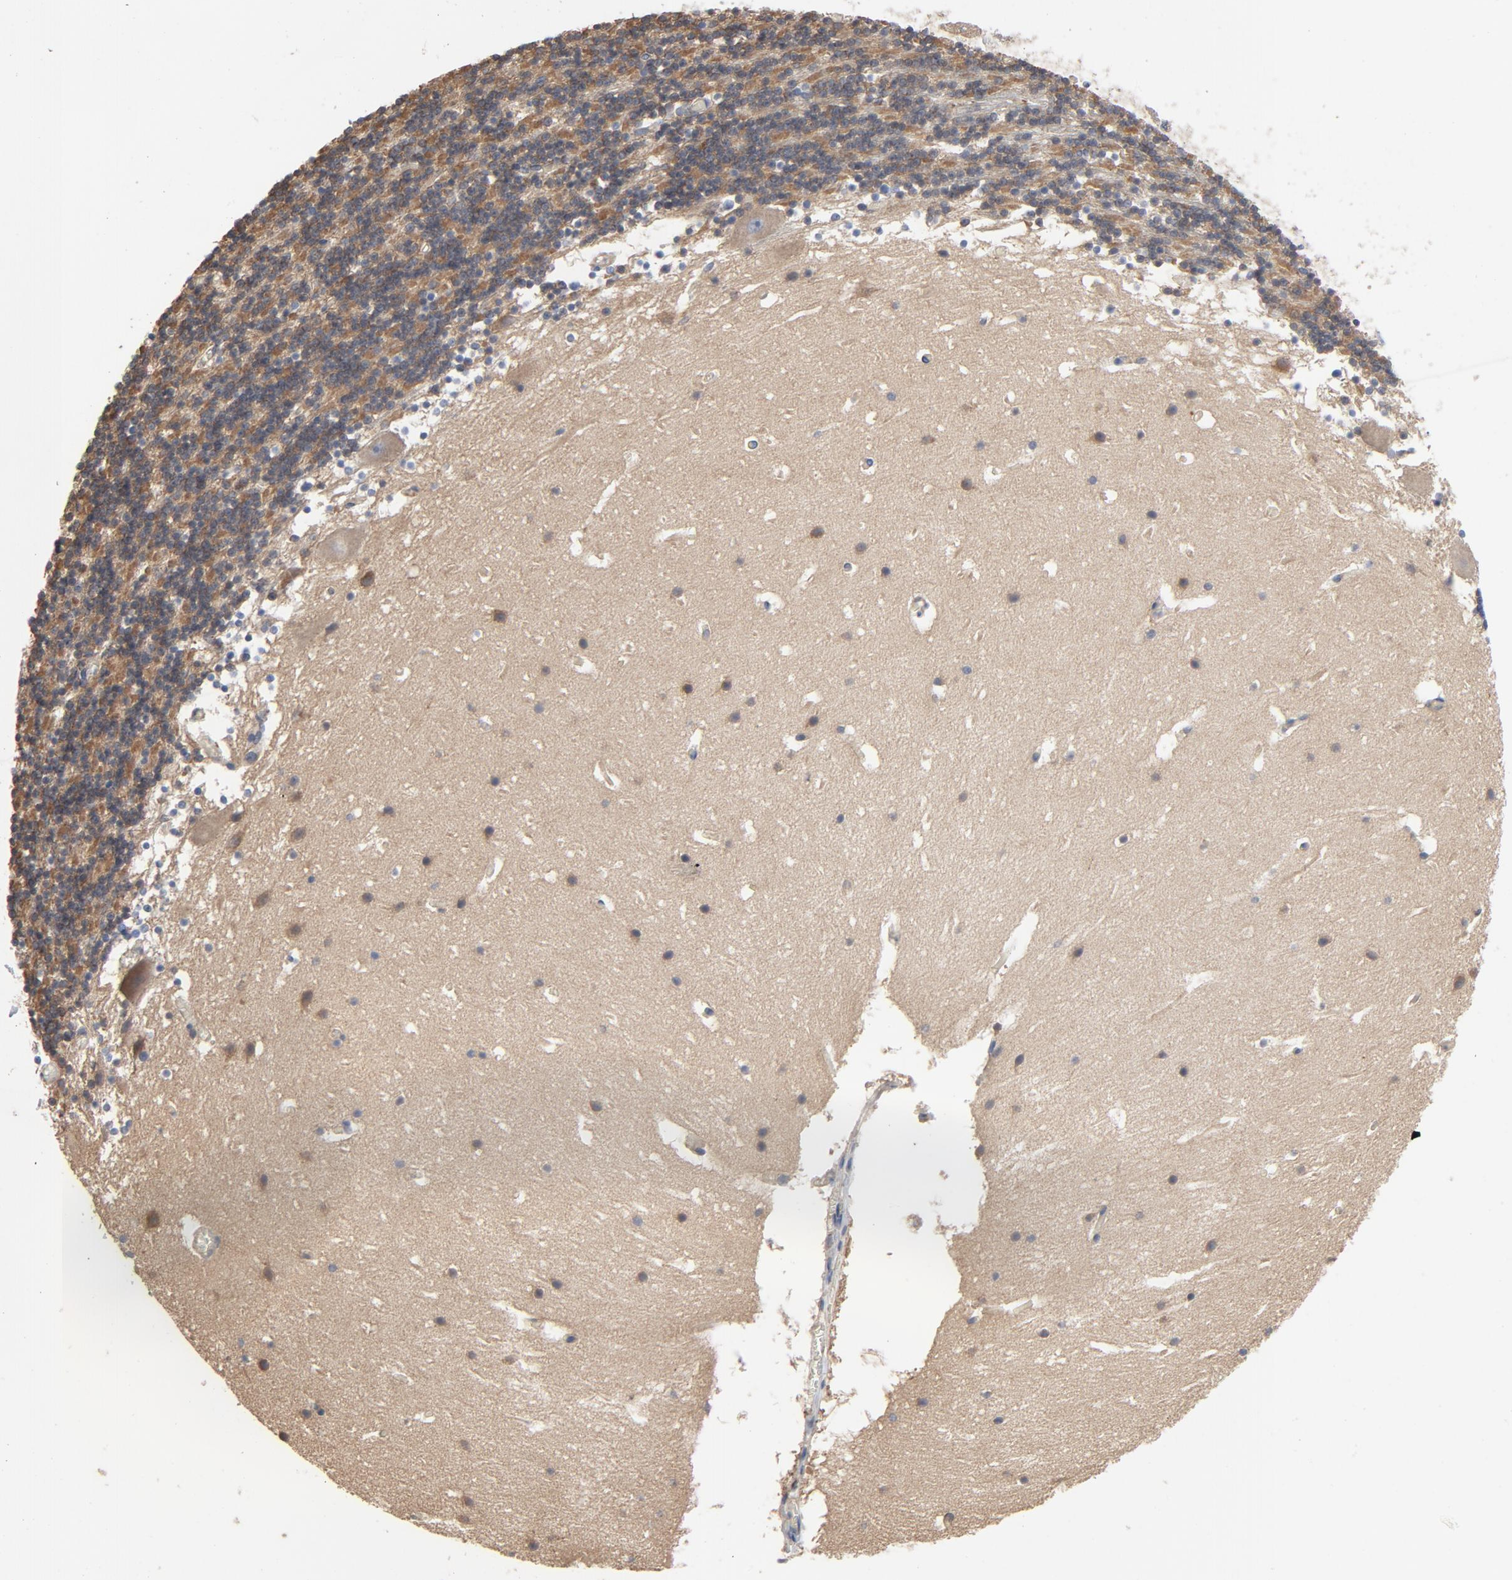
{"staining": {"intensity": "moderate", "quantity": "25%-75%", "location": "cytoplasmic/membranous"}, "tissue": "cerebellum", "cell_type": "Cells in granular layer", "image_type": "normal", "snomed": [{"axis": "morphology", "description": "Normal tissue, NOS"}, {"axis": "topography", "description": "Cerebellum"}], "caption": "An IHC photomicrograph of benign tissue is shown. Protein staining in brown labels moderate cytoplasmic/membranous positivity in cerebellum within cells in granular layer.", "gene": "DYNLT3", "patient": {"sex": "male", "age": 45}}